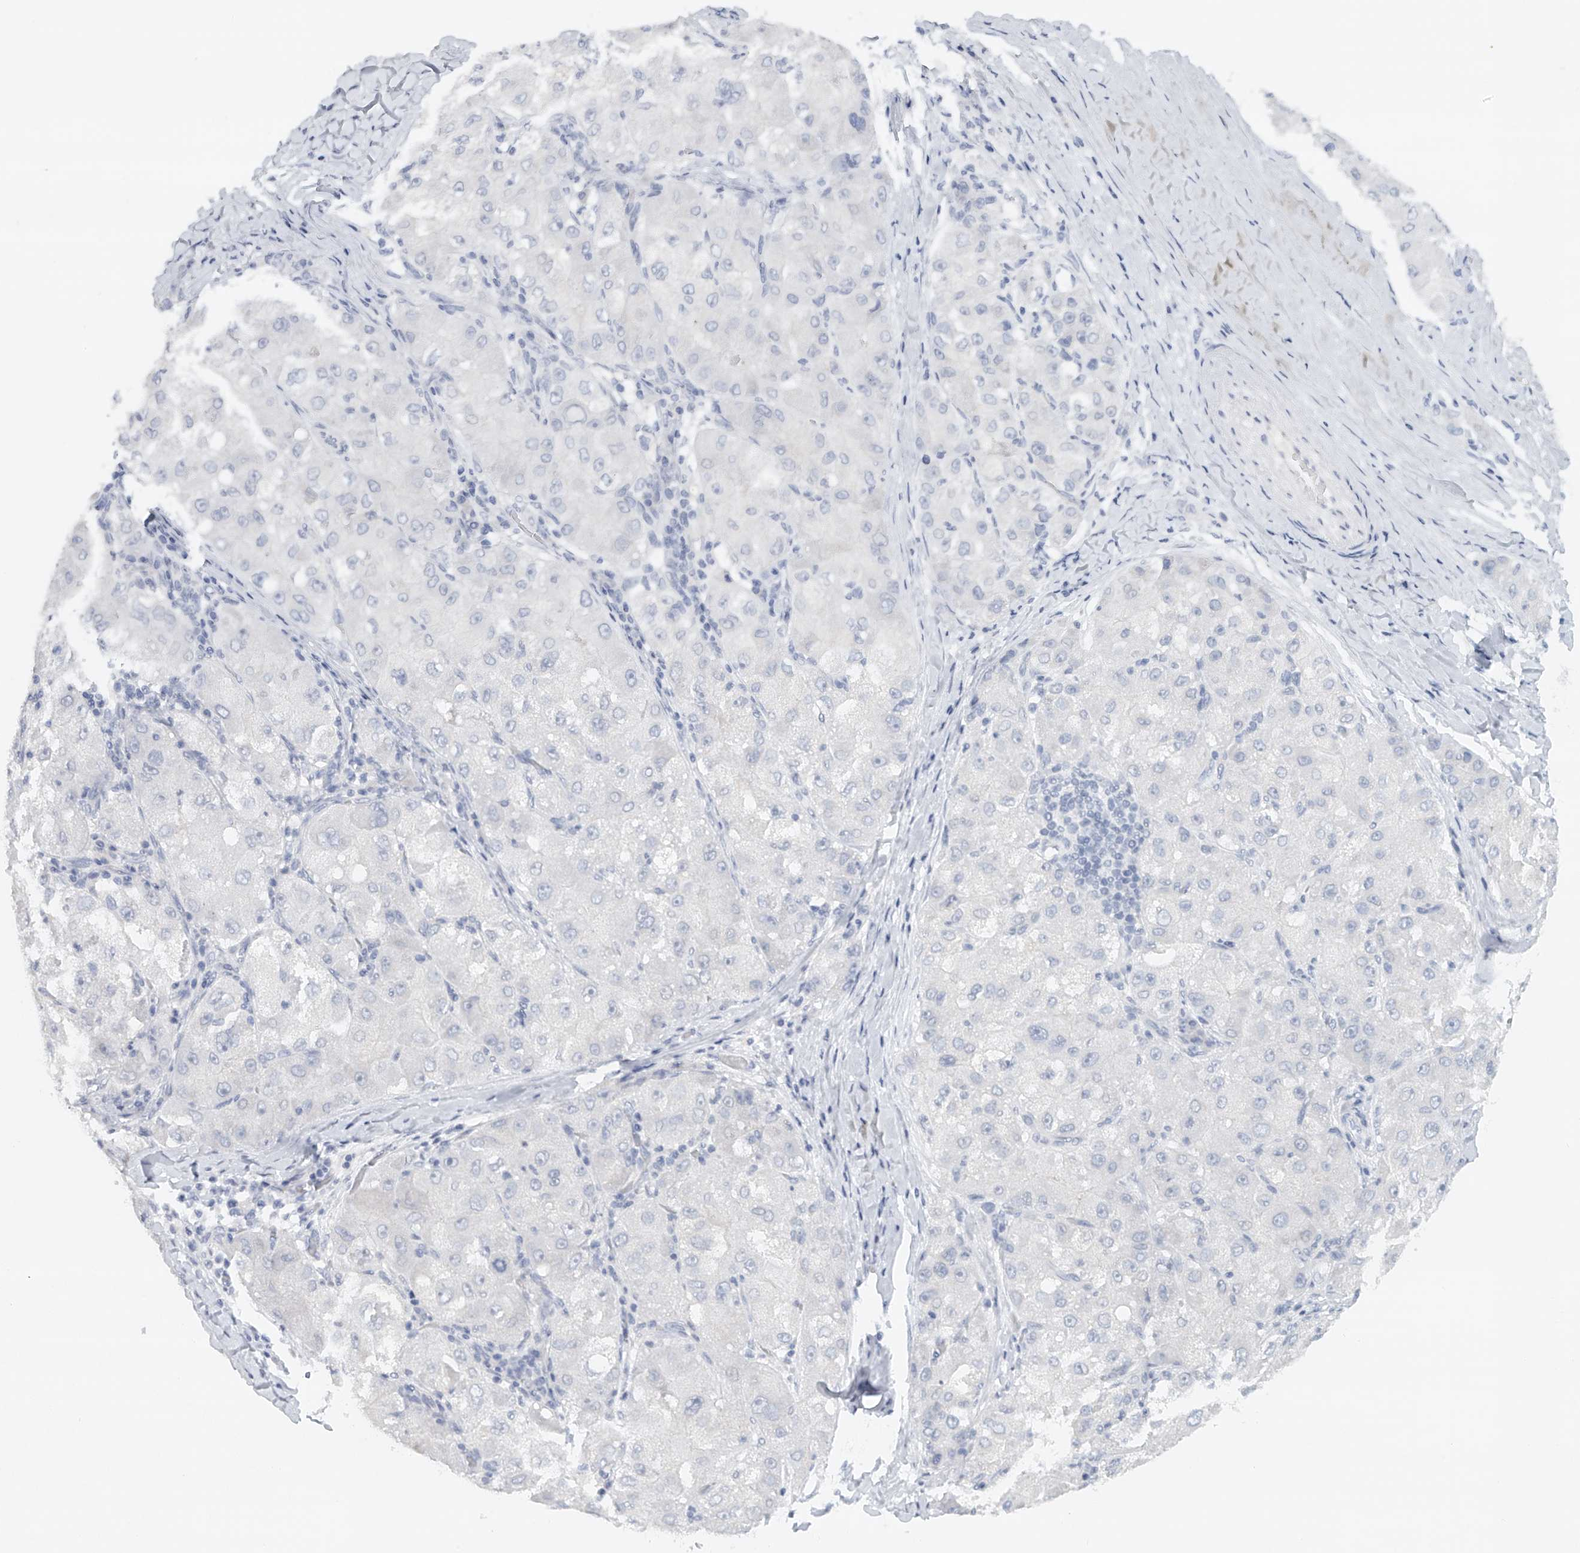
{"staining": {"intensity": "negative", "quantity": "none", "location": "none"}, "tissue": "liver cancer", "cell_type": "Tumor cells", "image_type": "cancer", "snomed": [{"axis": "morphology", "description": "Carcinoma, Hepatocellular, NOS"}, {"axis": "topography", "description": "Liver"}], "caption": "An immunohistochemistry (IHC) image of liver cancer is shown. There is no staining in tumor cells of liver cancer.", "gene": "FAT2", "patient": {"sex": "male", "age": 80}}